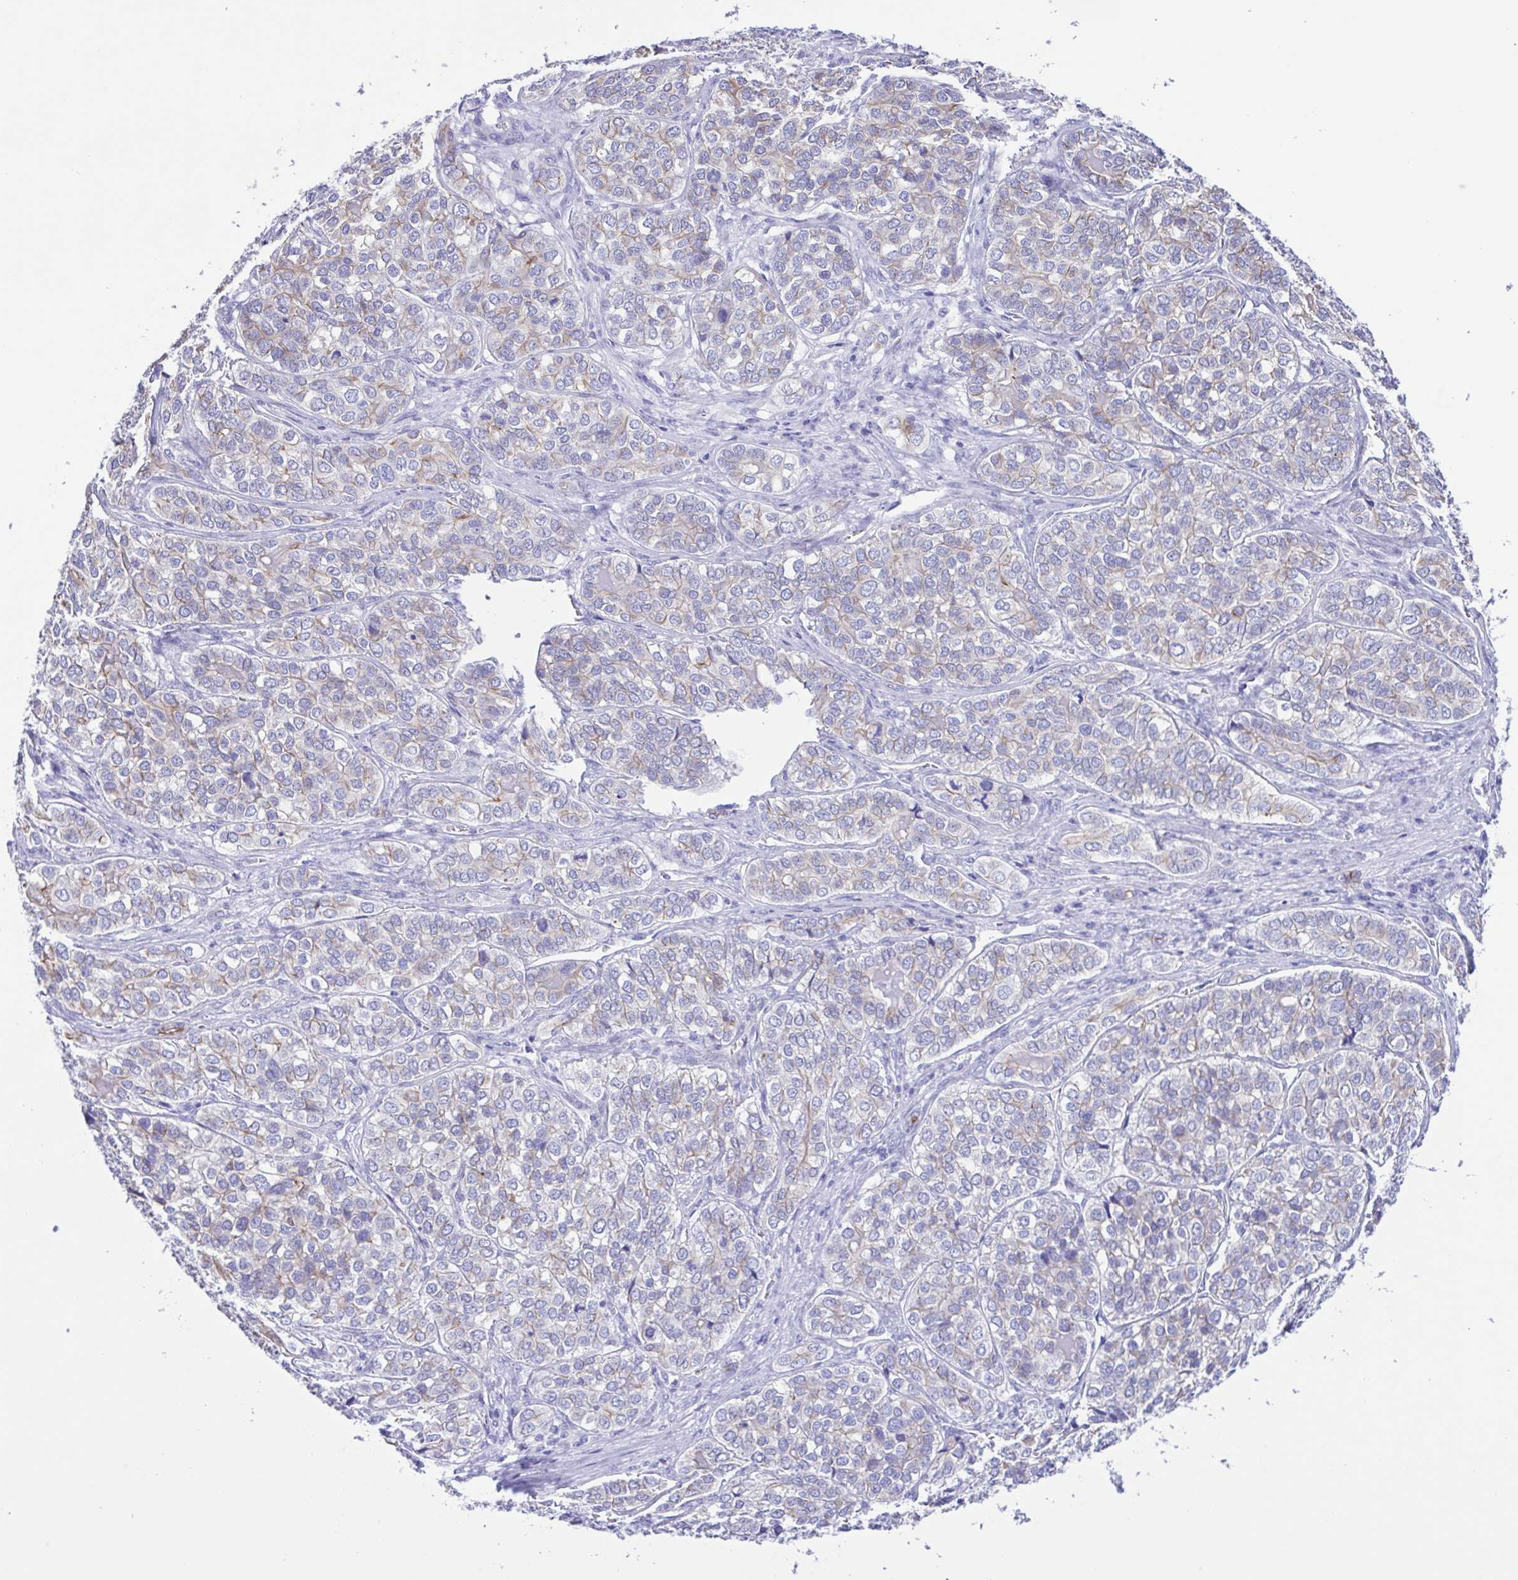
{"staining": {"intensity": "weak", "quantity": "<25%", "location": "cytoplasmic/membranous"}, "tissue": "liver cancer", "cell_type": "Tumor cells", "image_type": "cancer", "snomed": [{"axis": "morphology", "description": "Cholangiocarcinoma"}, {"axis": "topography", "description": "Liver"}], "caption": "DAB (3,3'-diaminobenzidine) immunohistochemical staining of human cholangiocarcinoma (liver) demonstrates no significant positivity in tumor cells.", "gene": "CYP11A1", "patient": {"sex": "male", "age": 56}}